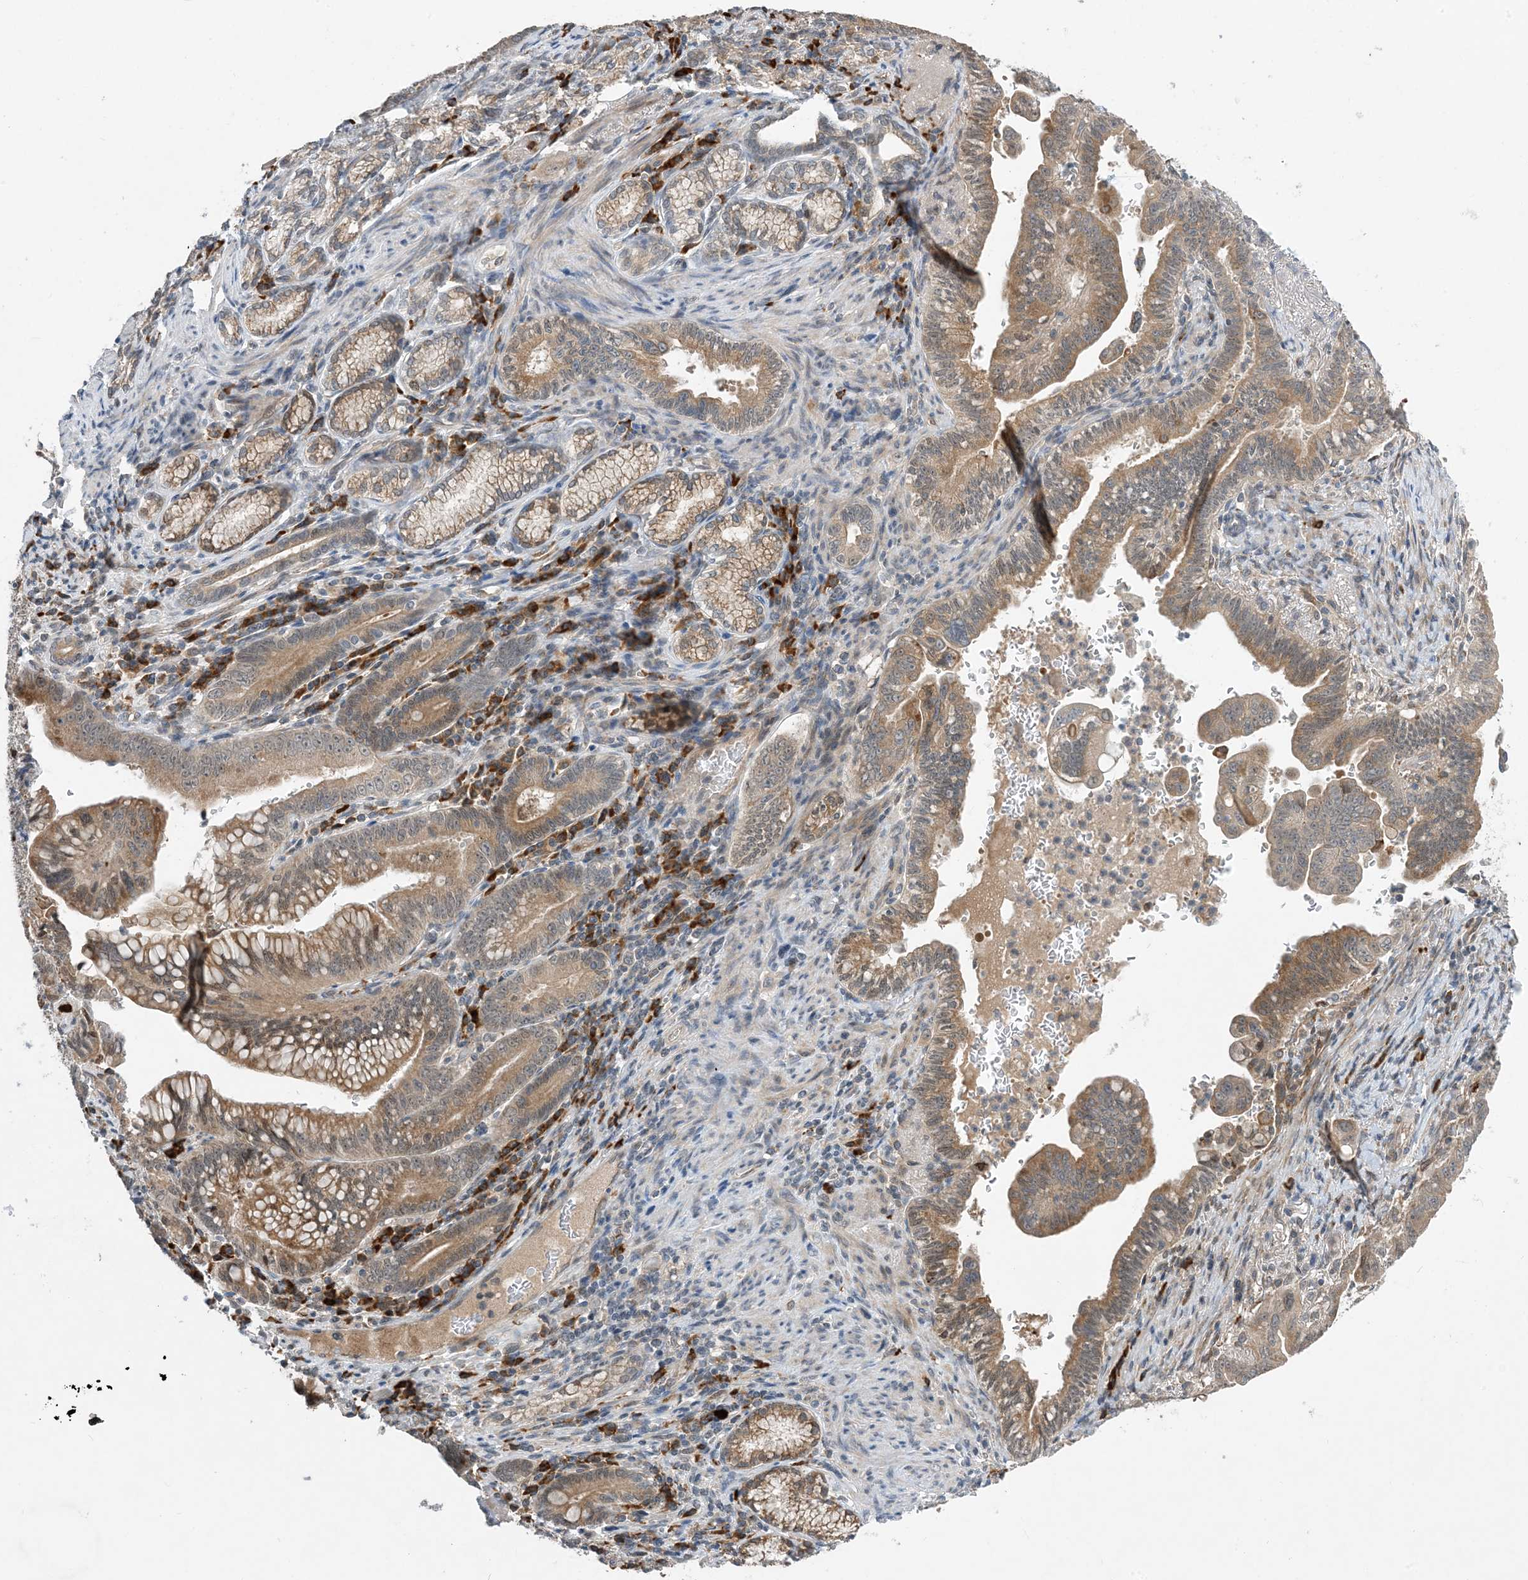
{"staining": {"intensity": "moderate", "quantity": ">75%", "location": "cytoplasmic/membranous"}, "tissue": "pancreatic cancer", "cell_type": "Tumor cells", "image_type": "cancer", "snomed": [{"axis": "morphology", "description": "Adenocarcinoma, NOS"}, {"axis": "topography", "description": "Pancreas"}], "caption": "IHC (DAB (3,3'-diaminobenzidine)) staining of human pancreatic cancer shows moderate cytoplasmic/membranous protein staining in about >75% of tumor cells. (brown staining indicates protein expression, while blue staining denotes nuclei).", "gene": "PHOSPHO2", "patient": {"sex": "male", "age": 70}}